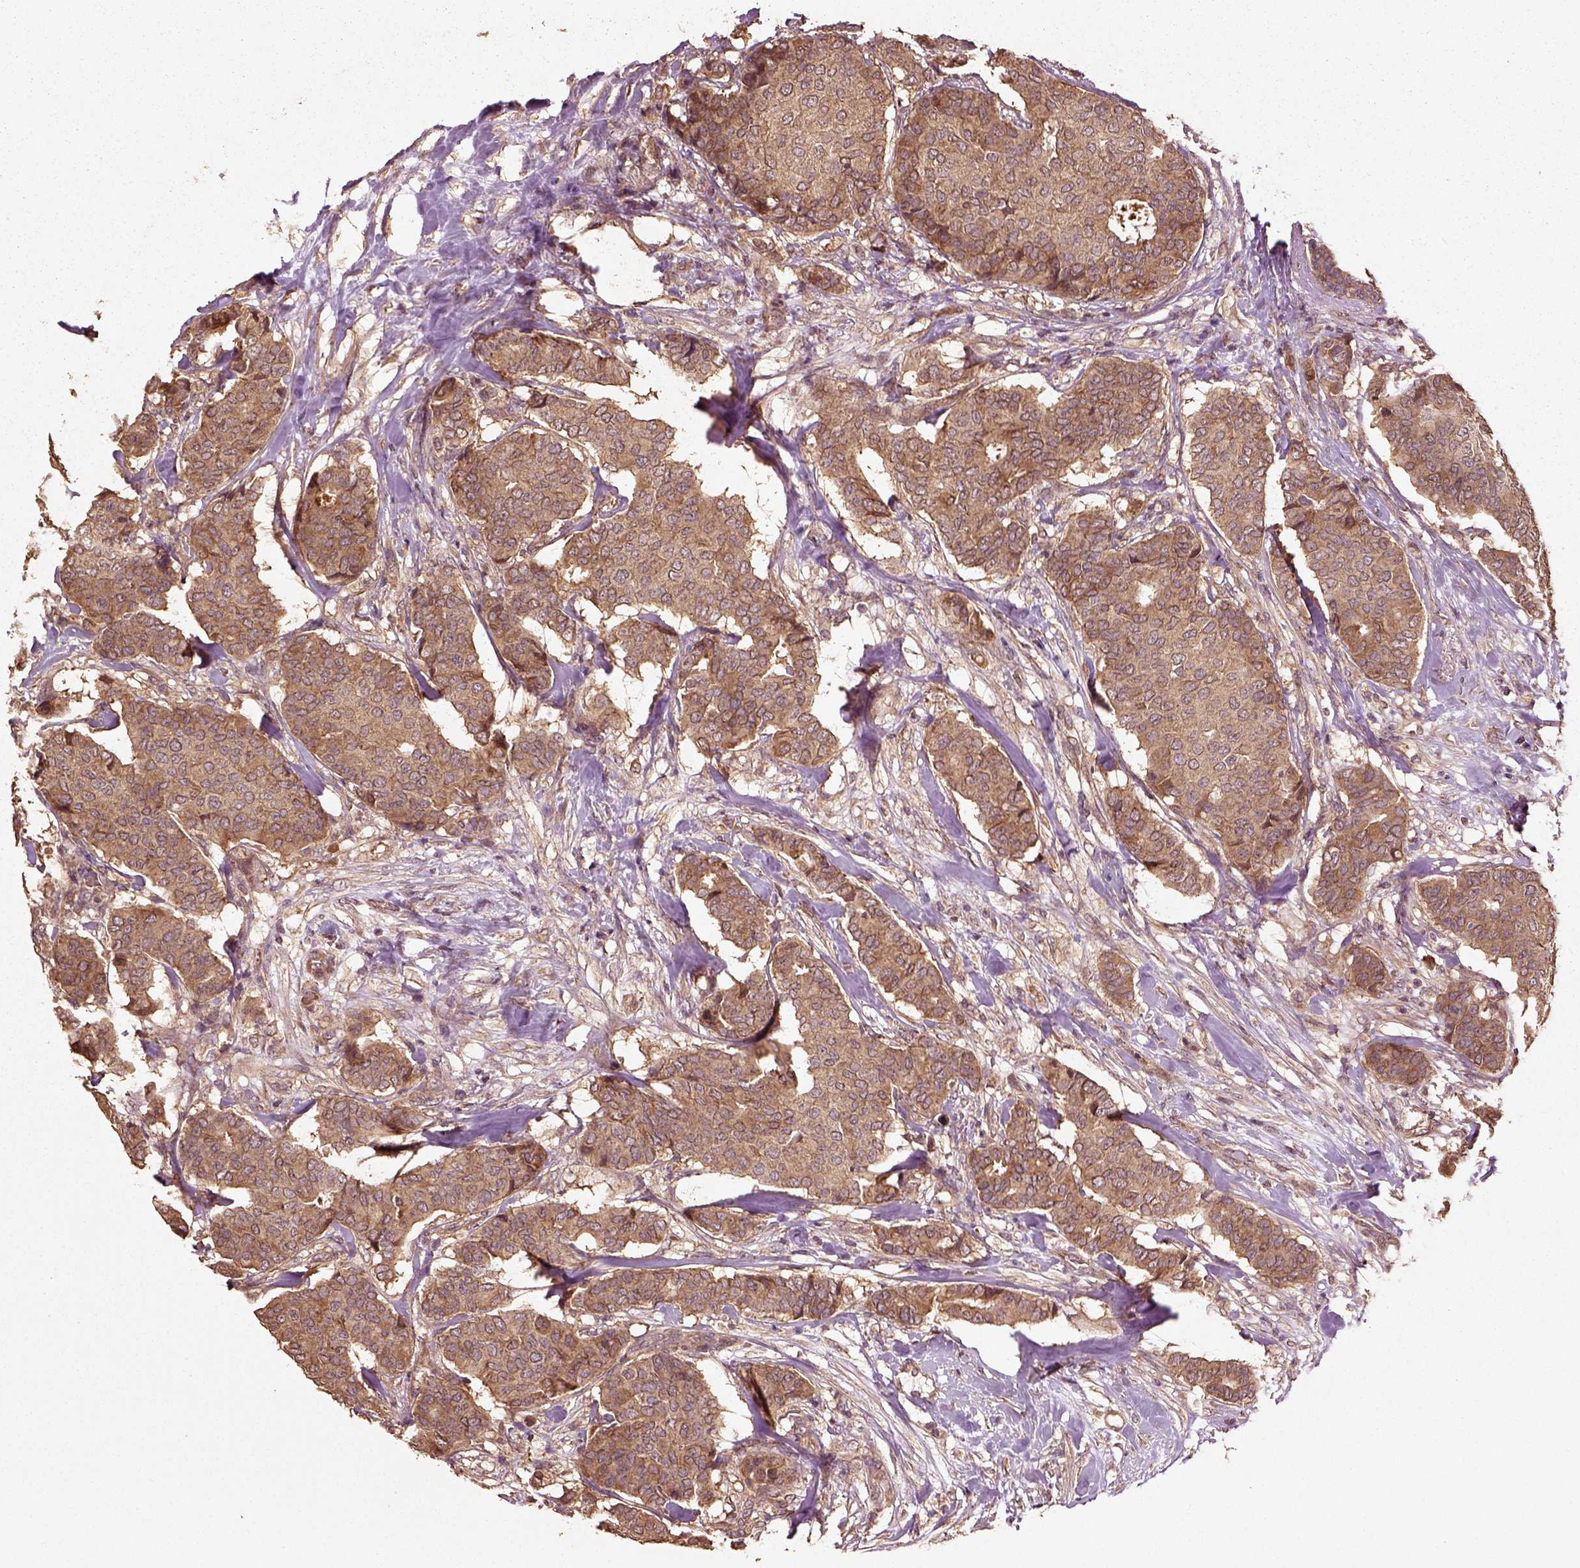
{"staining": {"intensity": "moderate", "quantity": ">75%", "location": "cytoplasmic/membranous"}, "tissue": "breast cancer", "cell_type": "Tumor cells", "image_type": "cancer", "snomed": [{"axis": "morphology", "description": "Duct carcinoma"}, {"axis": "topography", "description": "Breast"}], "caption": "Tumor cells reveal moderate cytoplasmic/membranous positivity in approximately >75% of cells in breast cancer.", "gene": "ERV3-1", "patient": {"sex": "female", "age": 75}}